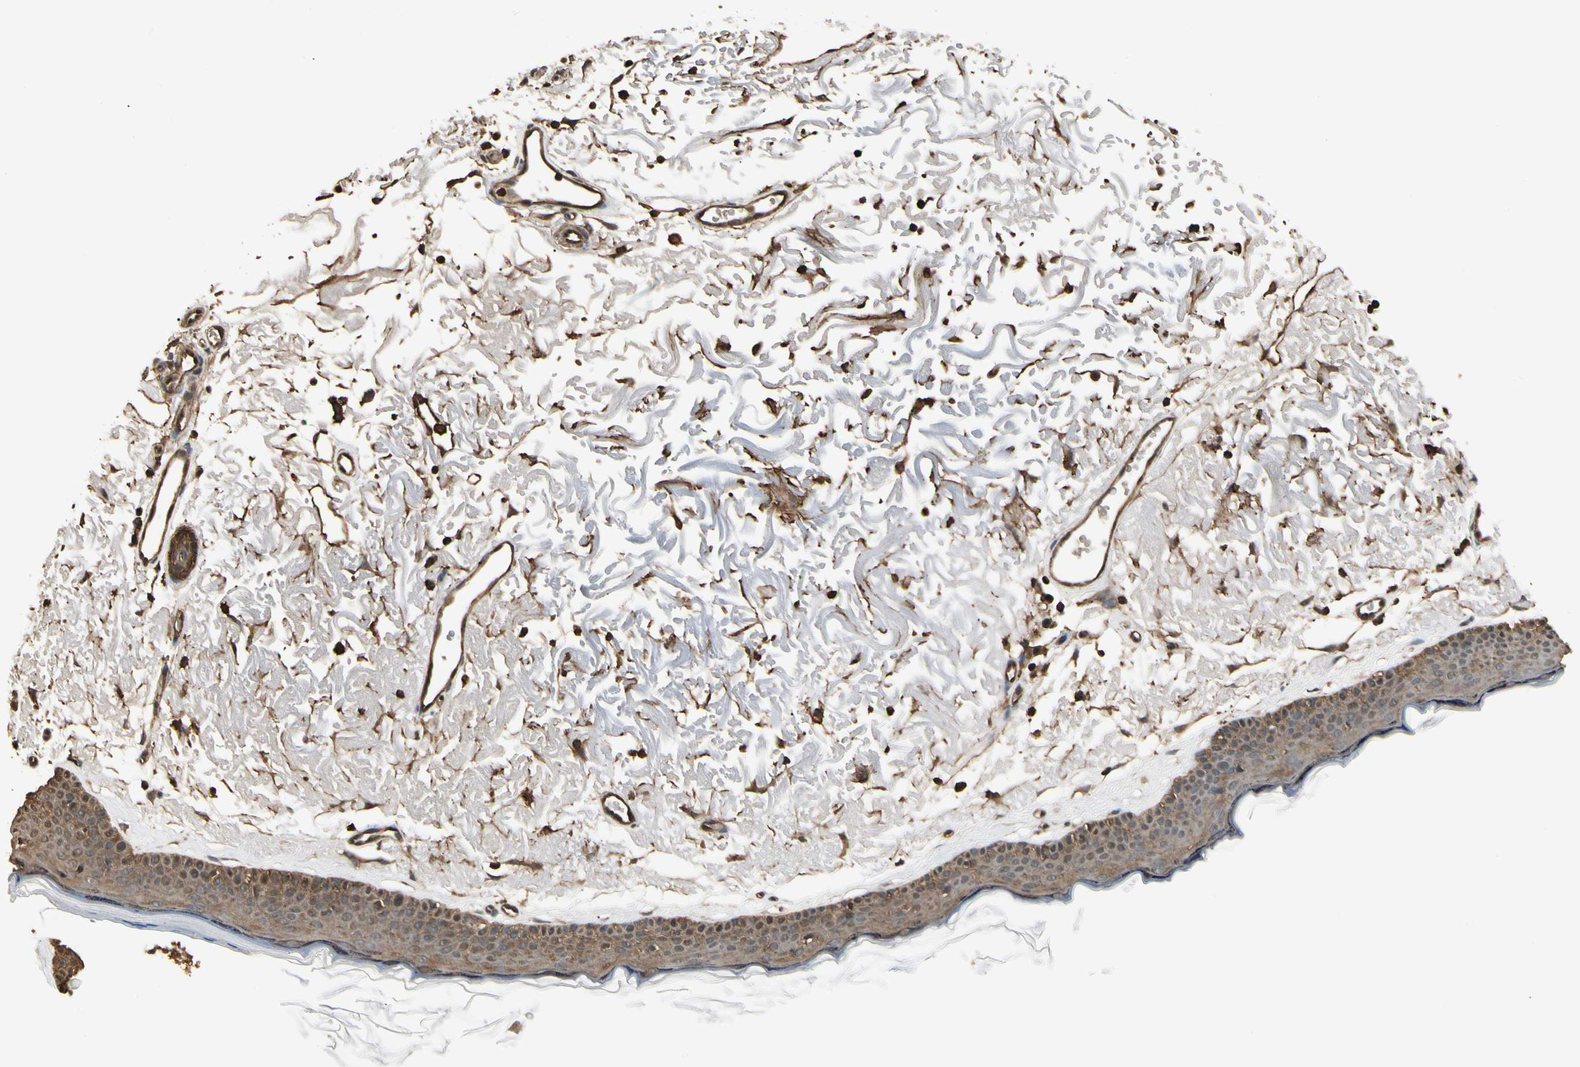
{"staining": {"intensity": "strong", "quantity": ">75%", "location": "cytoplasmic/membranous"}, "tissue": "skin", "cell_type": "Fibroblasts", "image_type": "normal", "snomed": [{"axis": "morphology", "description": "Normal tissue, NOS"}, {"axis": "topography", "description": "Skin"}], "caption": "Strong cytoplasmic/membranous protein expression is appreciated in about >75% of fibroblasts in skin. Using DAB (3,3'-diaminobenzidine) (brown) and hematoxylin (blue) stains, captured at high magnification using brightfield microscopy.", "gene": "YWHAE", "patient": {"sex": "female", "age": 90}}